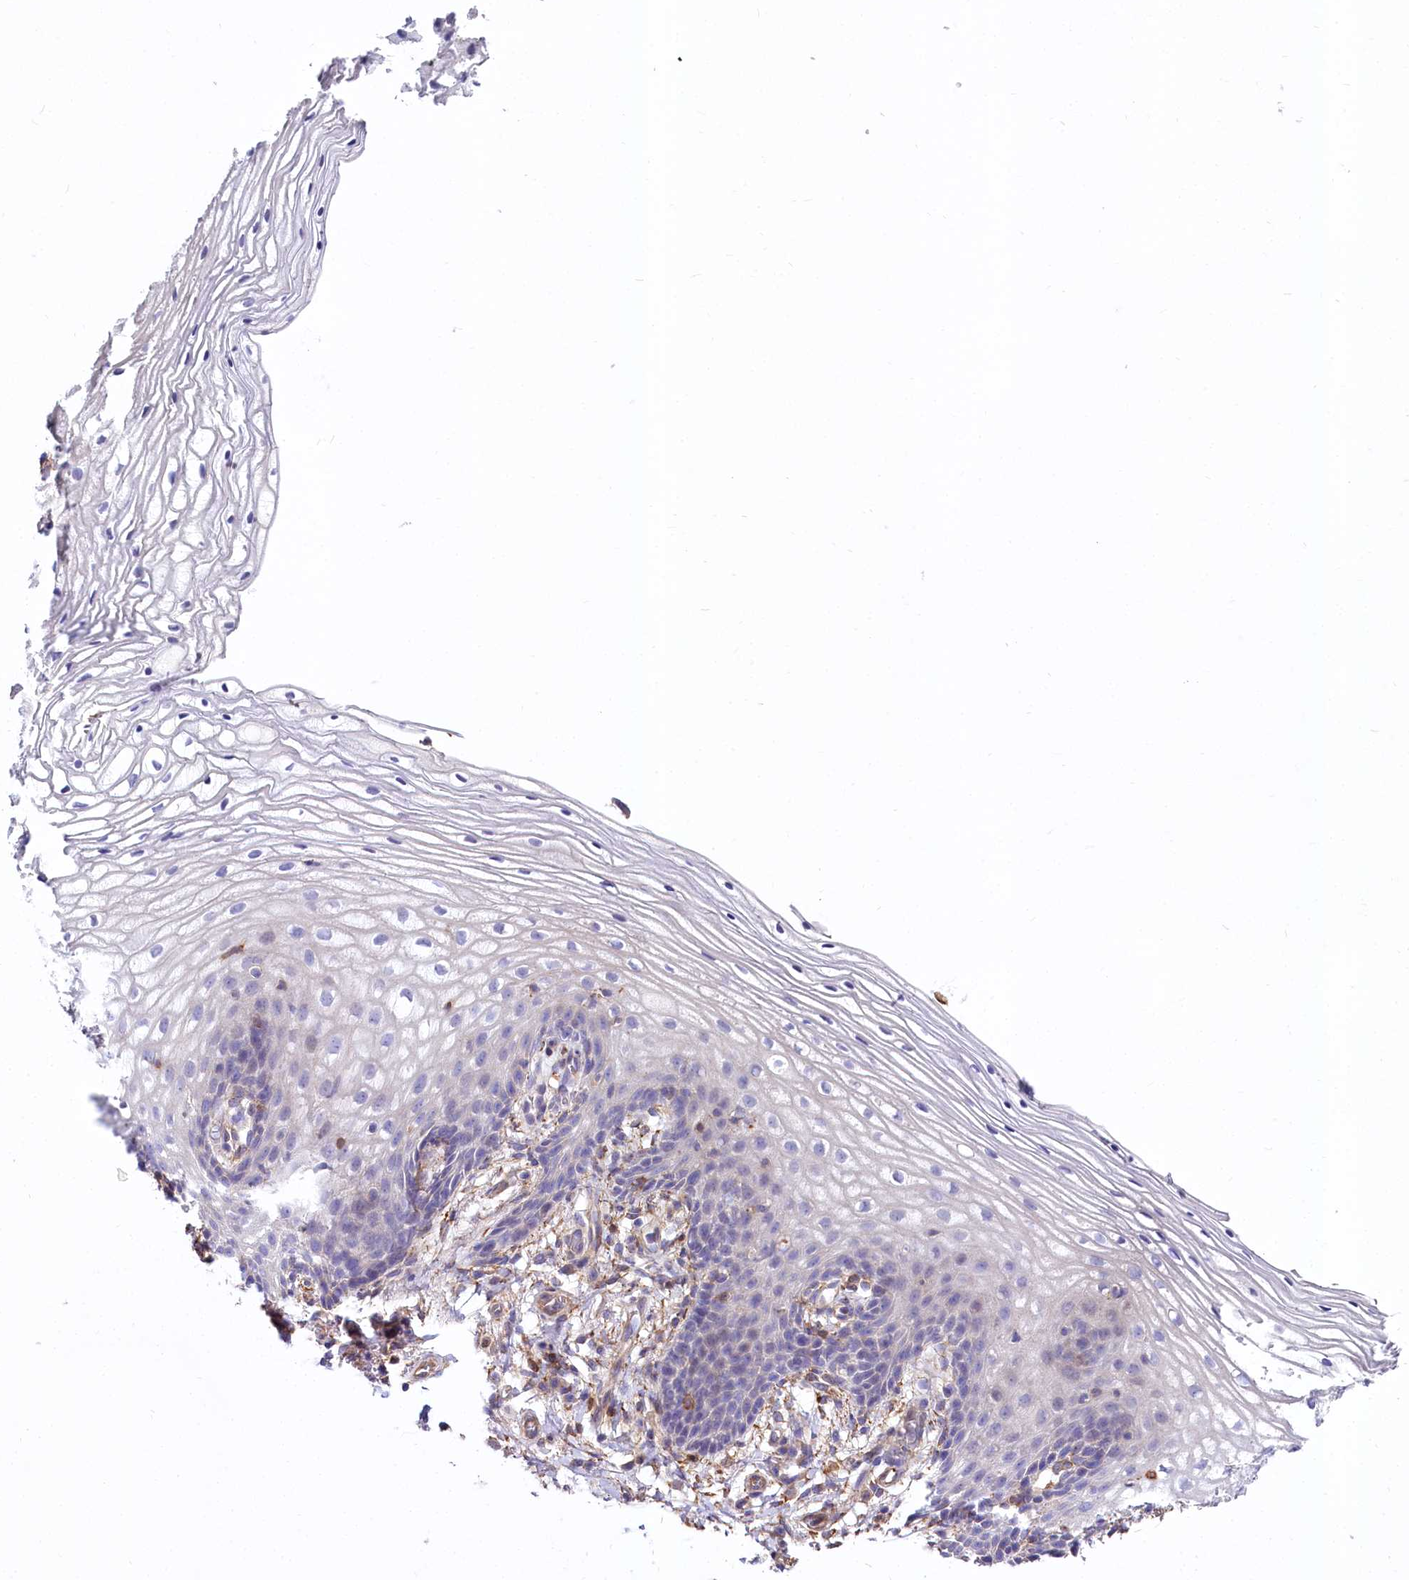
{"staining": {"intensity": "negative", "quantity": "none", "location": "none"}, "tissue": "vagina", "cell_type": "Squamous epithelial cells", "image_type": "normal", "snomed": [{"axis": "morphology", "description": "Normal tissue, NOS"}, {"axis": "topography", "description": "Vagina"}], "caption": "Vagina stained for a protein using immunohistochemistry displays no staining squamous epithelial cells.", "gene": "FCHSD2", "patient": {"sex": "female", "age": 60}}